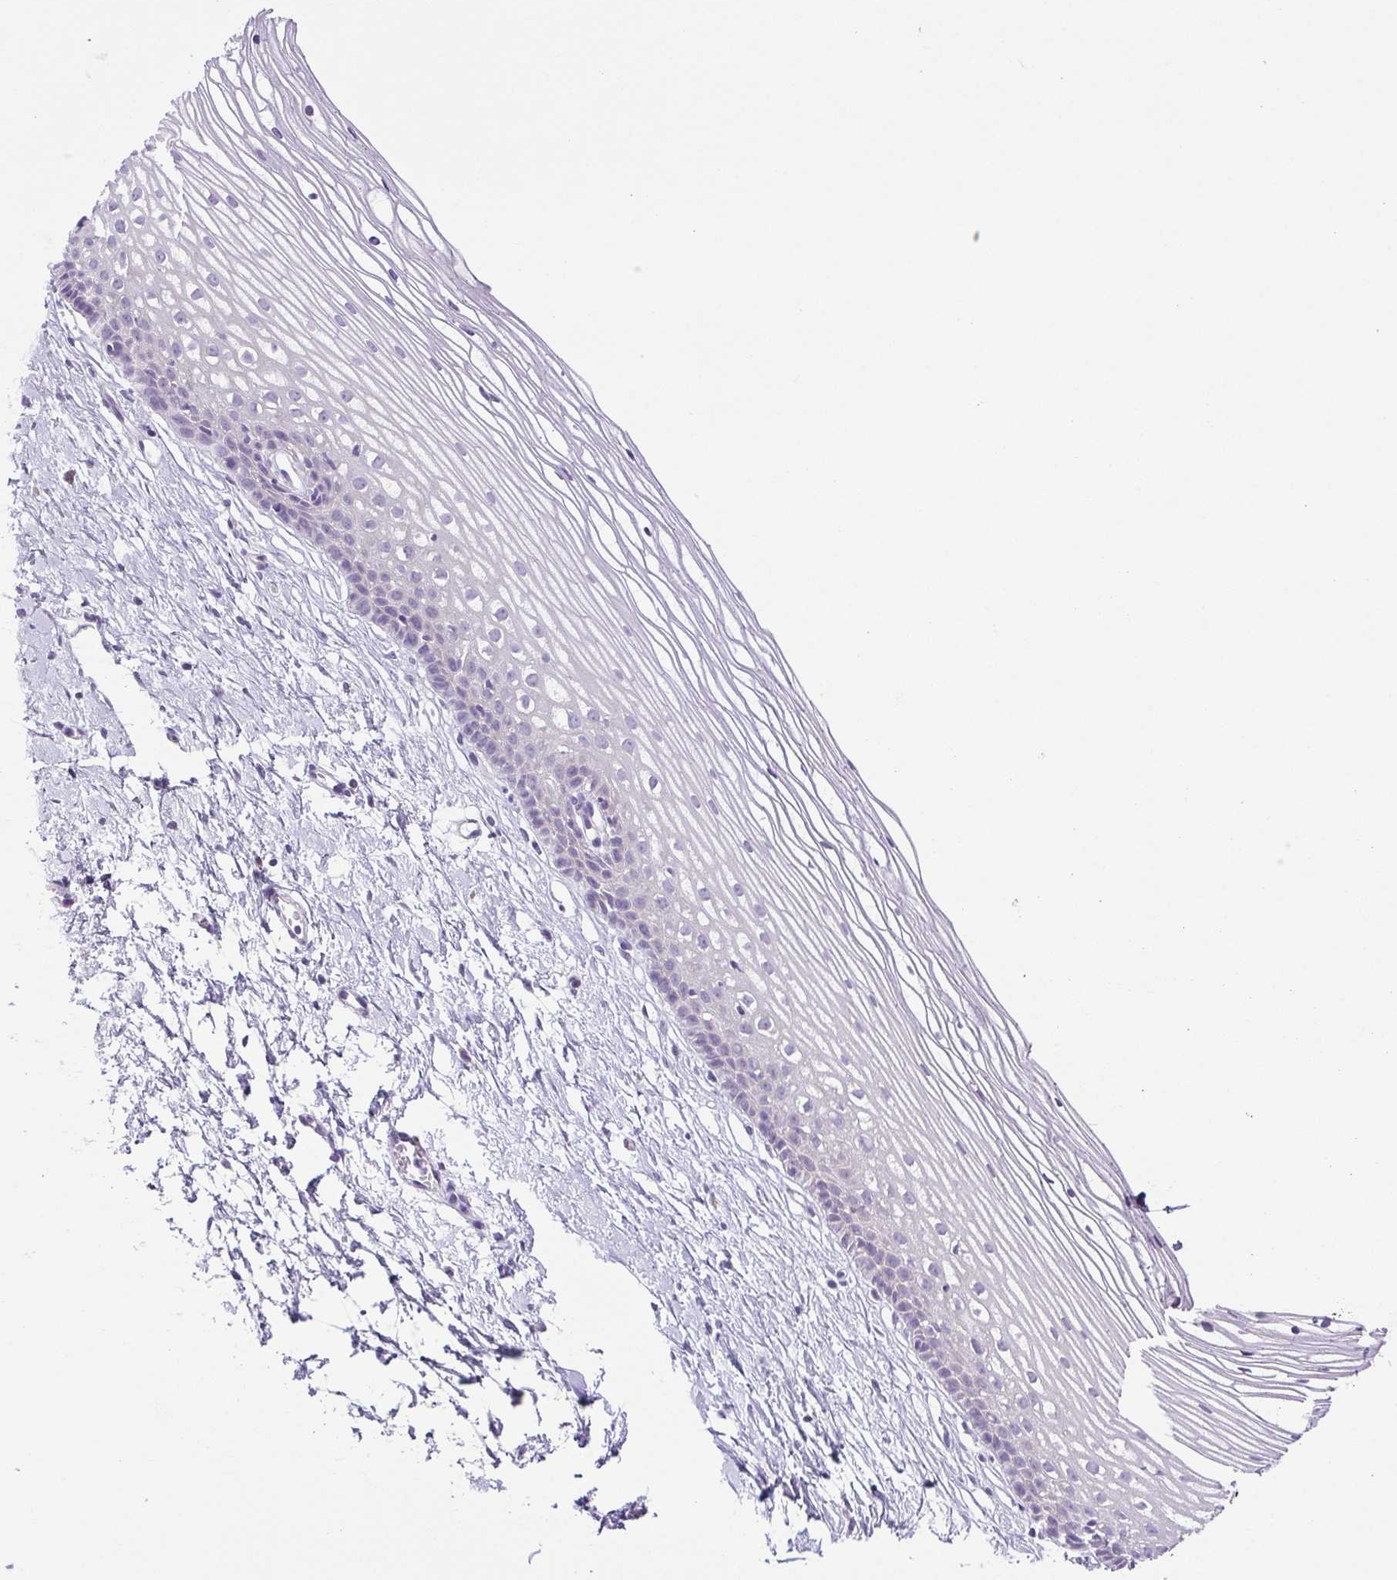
{"staining": {"intensity": "negative", "quantity": "none", "location": "none"}, "tissue": "cervix", "cell_type": "Glandular cells", "image_type": "normal", "snomed": [{"axis": "morphology", "description": "Normal tissue, NOS"}, {"axis": "topography", "description": "Cervix"}], "caption": "DAB (3,3'-diaminobenzidine) immunohistochemical staining of benign cervix demonstrates no significant expression in glandular cells.", "gene": "PAPPA2", "patient": {"sex": "female", "age": 40}}